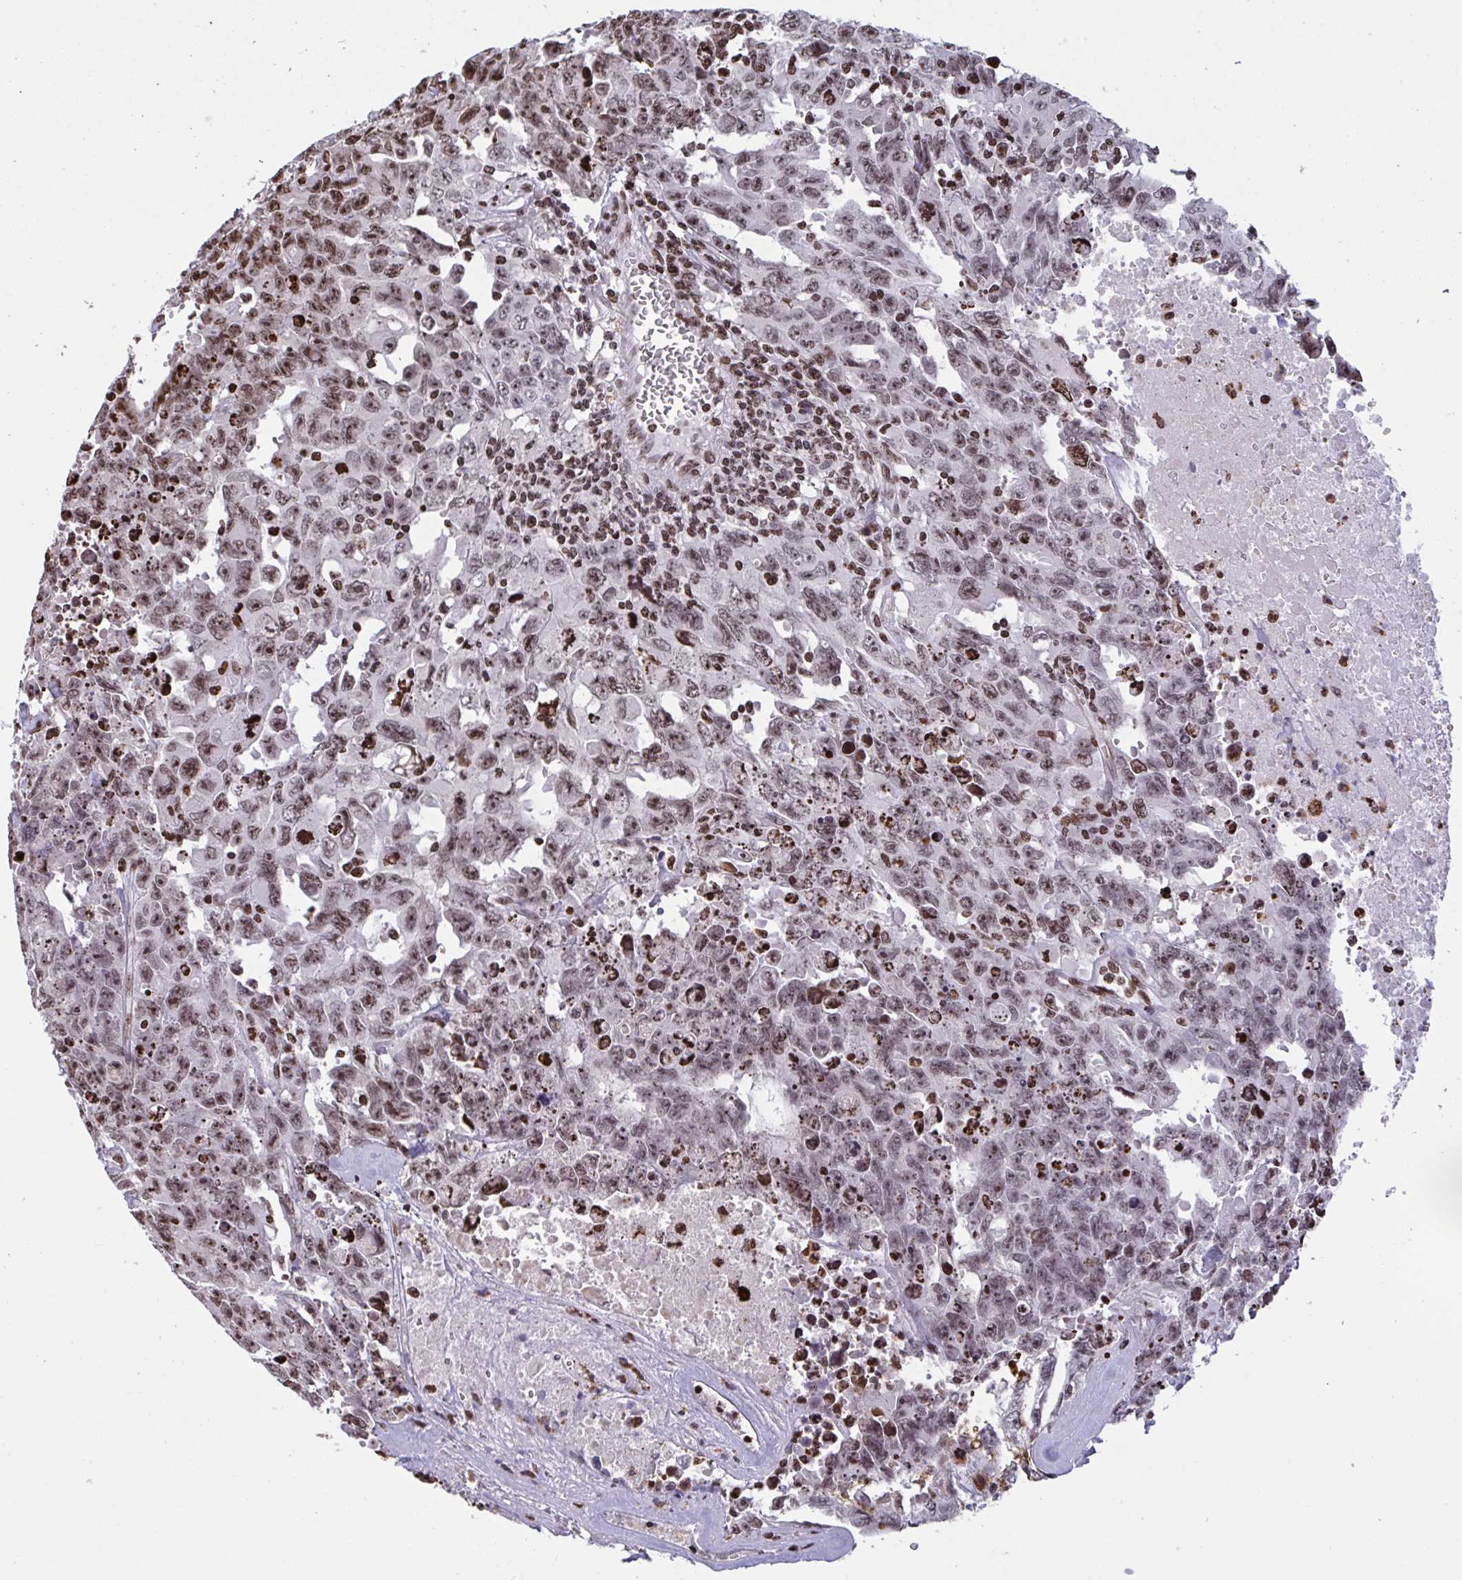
{"staining": {"intensity": "moderate", "quantity": ">75%", "location": "nuclear"}, "tissue": "testis cancer", "cell_type": "Tumor cells", "image_type": "cancer", "snomed": [{"axis": "morphology", "description": "Carcinoma, Embryonal, NOS"}, {"axis": "topography", "description": "Testis"}], "caption": "Tumor cells display moderate nuclear expression in about >75% of cells in testis cancer. (DAB IHC with brightfield microscopy, high magnification).", "gene": "PELI2", "patient": {"sex": "male", "age": 24}}